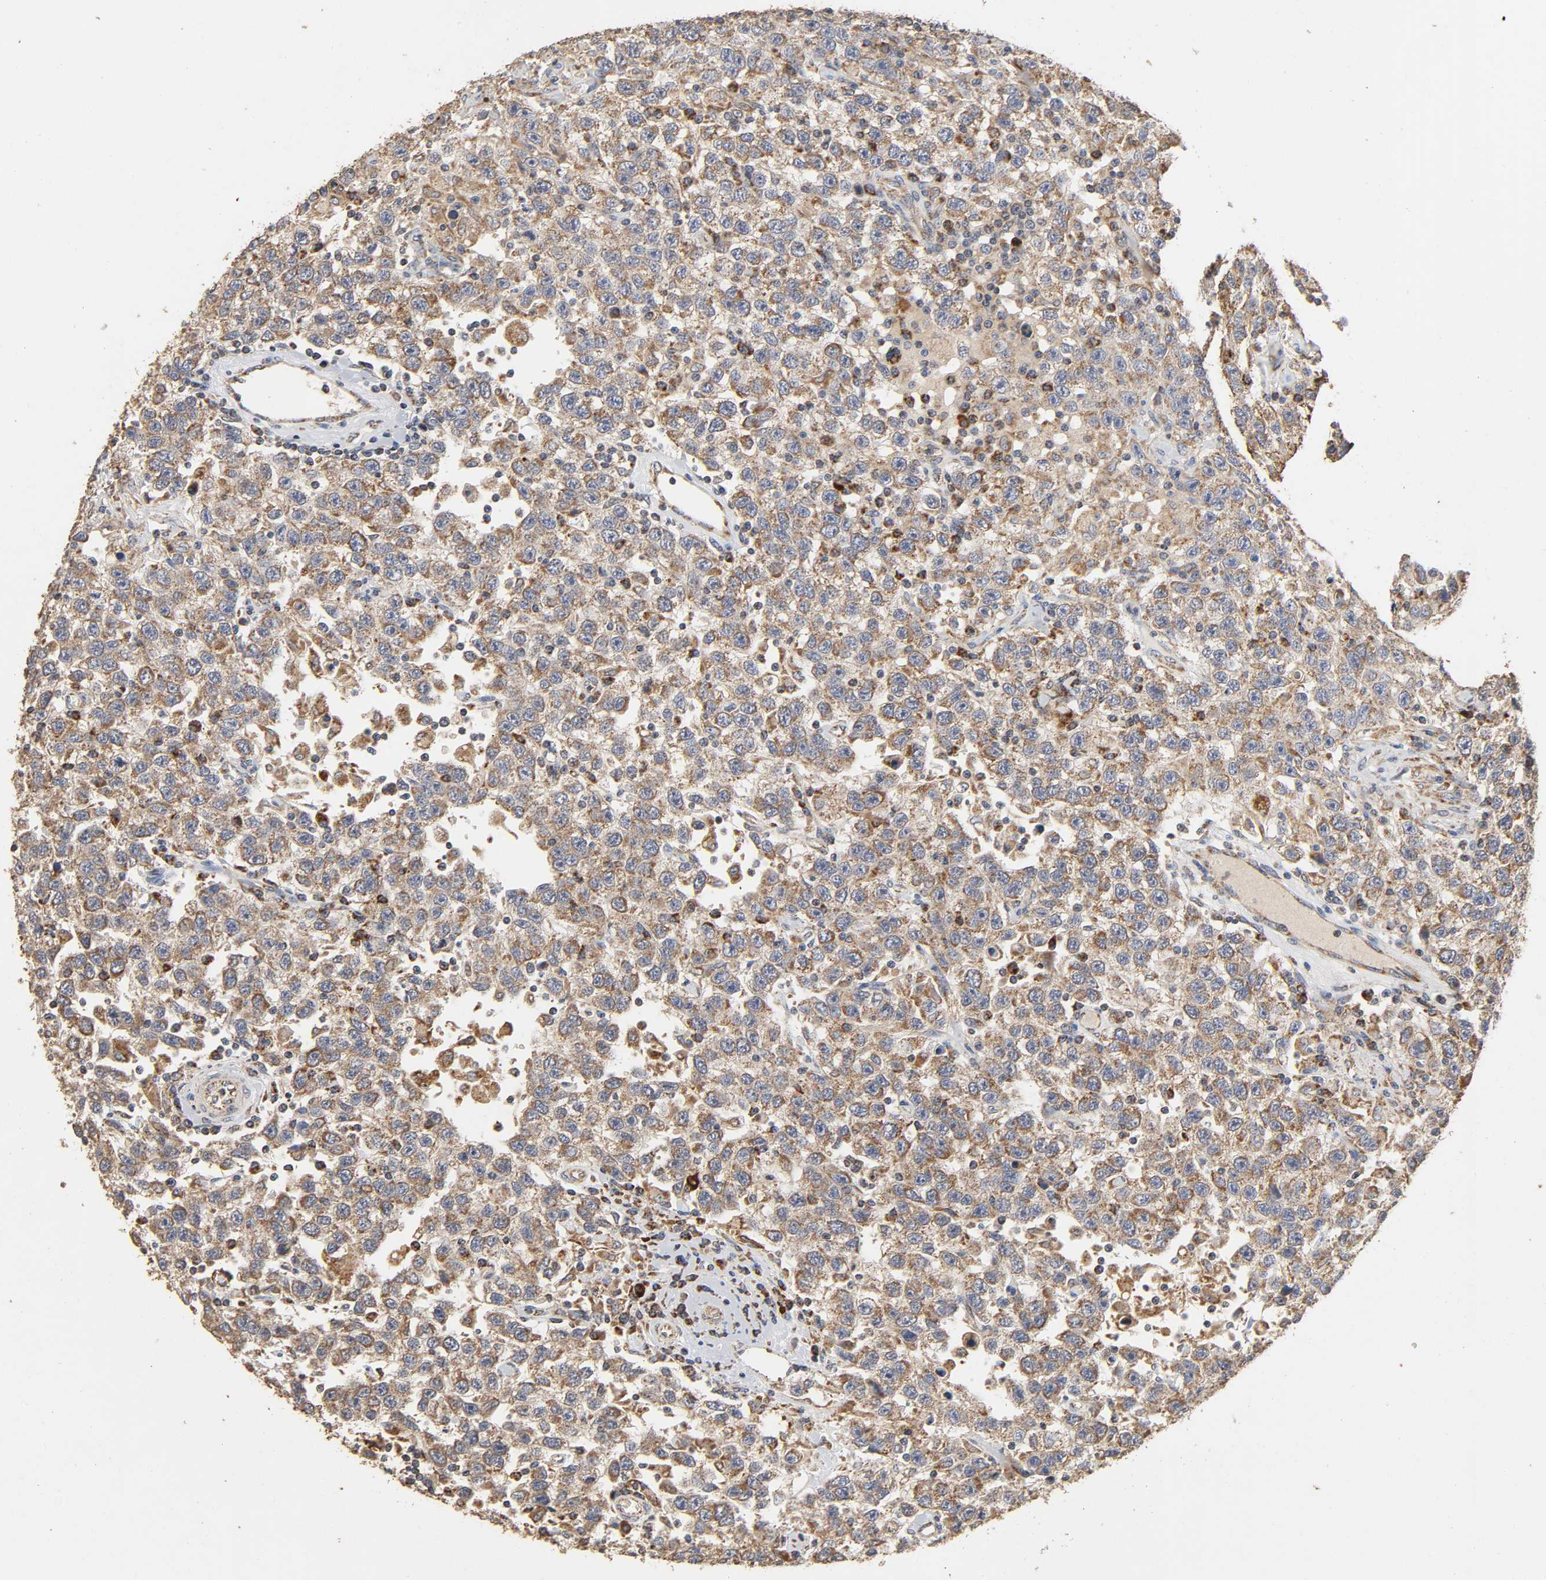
{"staining": {"intensity": "moderate", "quantity": ">75%", "location": "cytoplasmic/membranous"}, "tissue": "testis cancer", "cell_type": "Tumor cells", "image_type": "cancer", "snomed": [{"axis": "morphology", "description": "Seminoma, NOS"}, {"axis": "topography", "description": "Testis"}], "caption": "Protein staining of testis cancer tissue demonstrates moderate cytoplasmic/membranous positivity in approximately >75% of tumor cells.", "gene": "NDUFS3", "patient": {"sex": "male", "age": 41}}